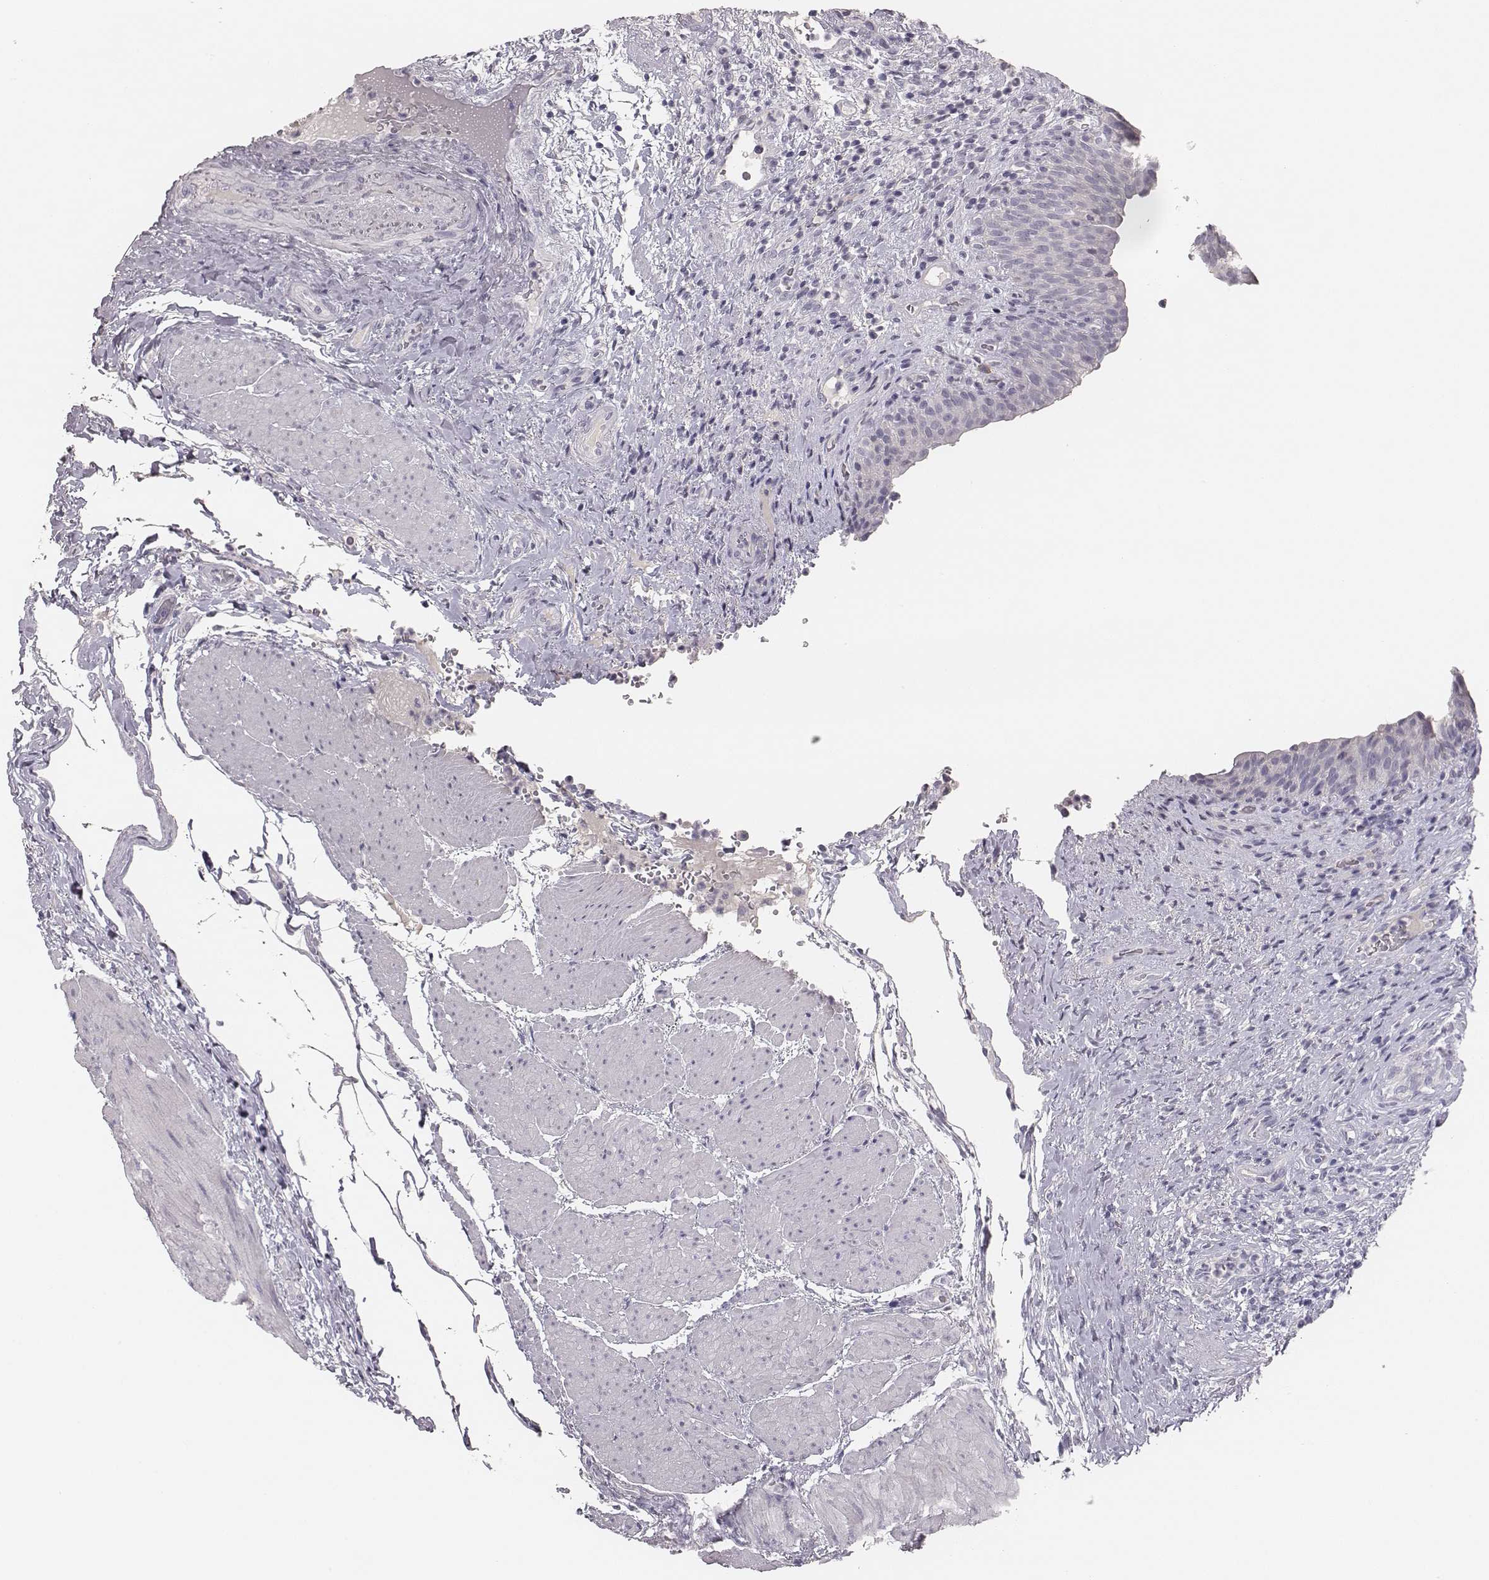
{"staining": {"intensity": "negative", "quantity": "none", "location": "none"}, "tissue": "urinary bladder", "cell_type": "Urothelial cells", "image_type": "normal", "snomed": [{"axis": "morphology", "description": "Normal tissue, NOS"}, {"axis": "topography", "description": "Urinary bladder"}], "caption": "Immunohistochemistry image of unremarkable urinary bladder: human urinary bladder stained with DAB displays no significant protein positivity in urothelial cells. (DAB IHC, high magnification).", "gene": "MYH6", "patient": {"sex": "male", "age": 66}}